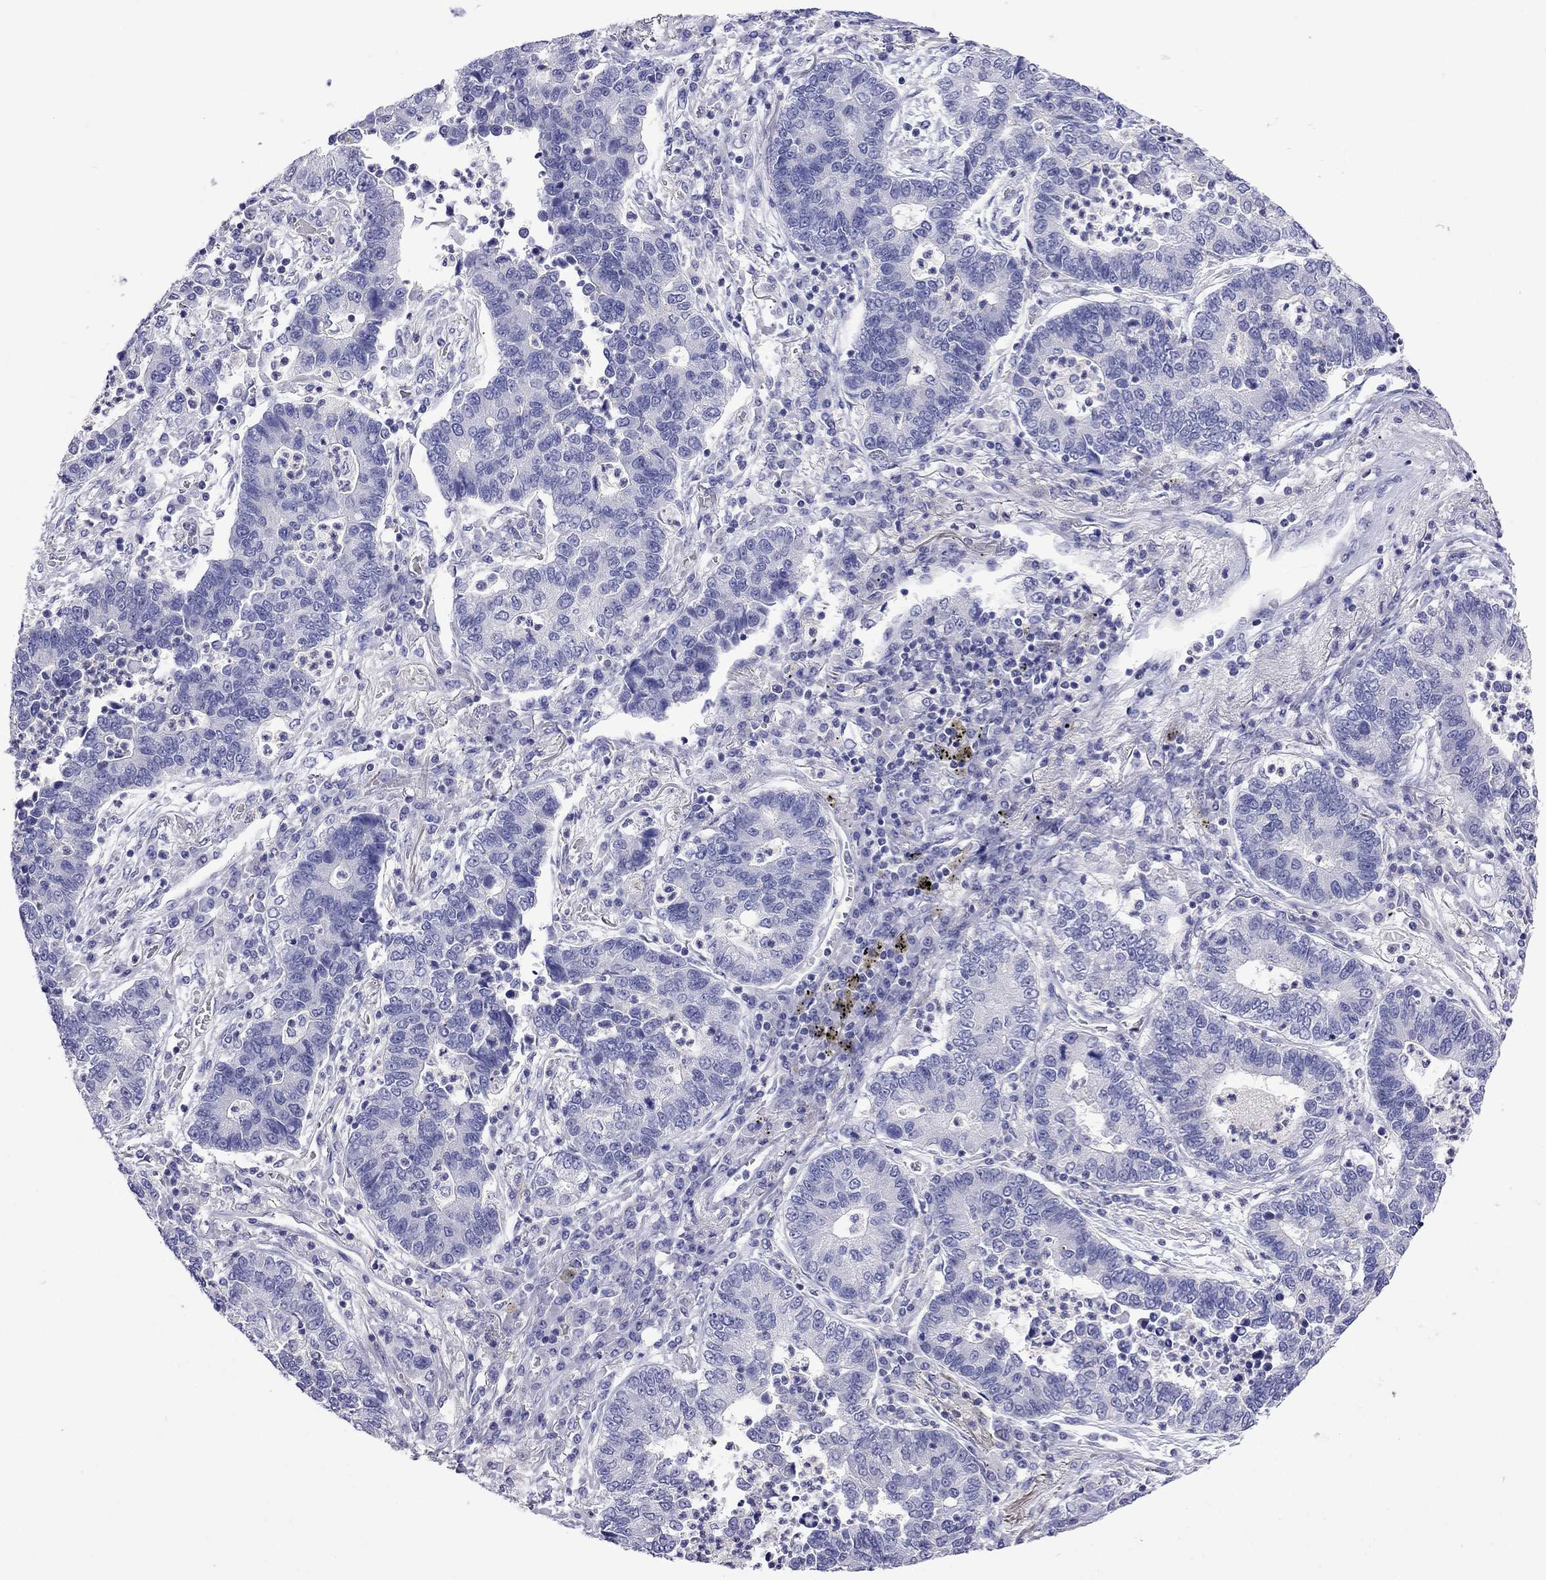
{"staining": {"intensity": "negative", "quantity": "none", "location": "none"}, "tissue": "lung cancer", "cell_type": "Tumor cells", "image_type": "cancer", "snomed": [{"axis": "morphology", "description": "Adenocarcinoma, NOS"}, {"axis": "topography", "description": "Lung"}], "caption": "The immunohistochemistry (IHC) histopathology image has no significant staining in tumor cells of adenocarcinoma (lung) tissue.", "gene": "STAR", "patient": {"sex": "female", "age": 57}}